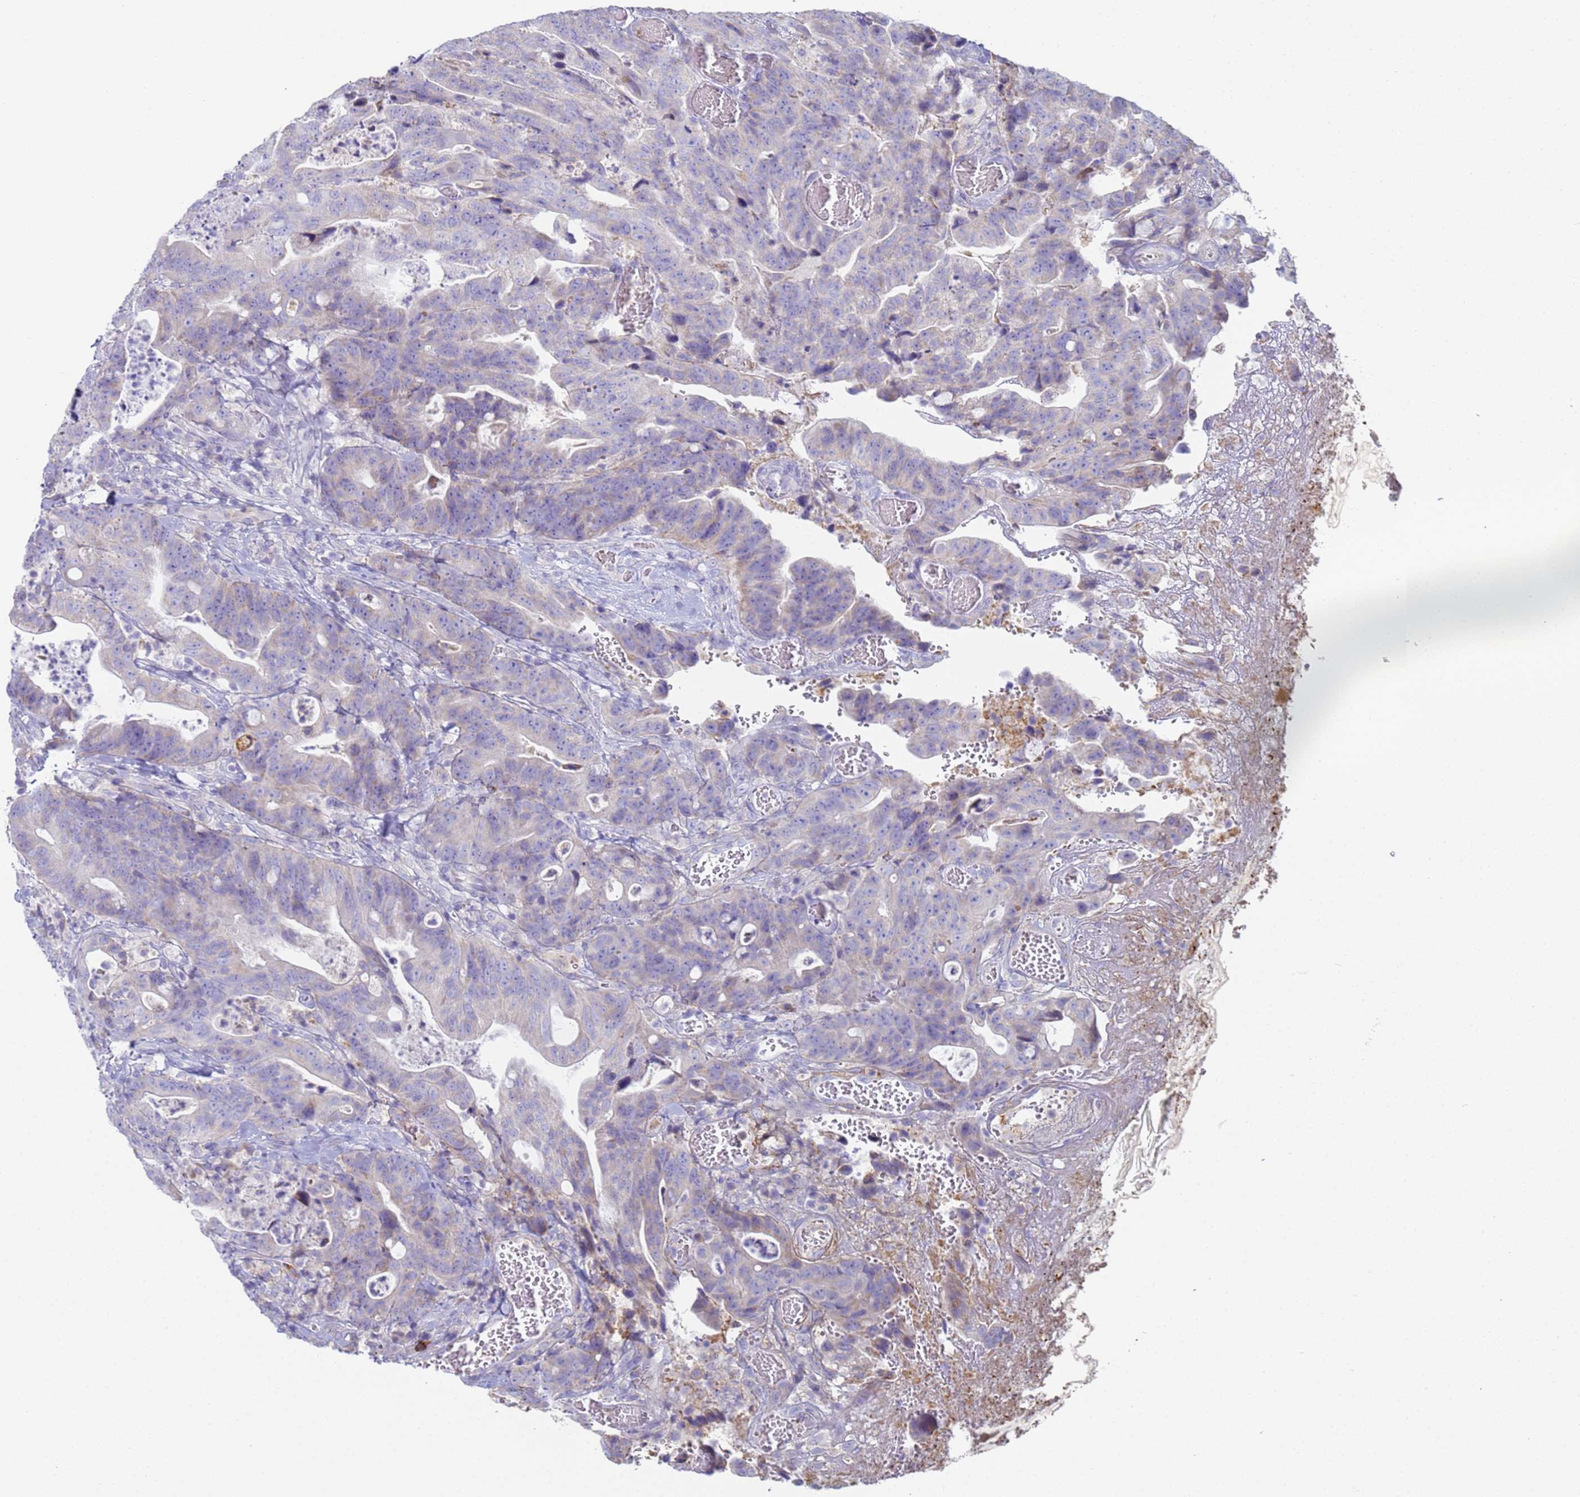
{"staining": {"intensity": "weak", "quantity": "<25%", "location": "cytoplasmic/membranous"}, "tissue": "colorectal cancer", "cell_type": "Tumor cells", "image_type": "cancer", "snomed": [{"axis": "morphology", "description": "Adenocarcinoma, NOS"}, {"axis": "topography", "description": "Colon"}], "caption": "The micrograph exhibits no staining of tumor cells in colorectal adenocarcinoma. The staining was performed using DAB (3,3'-diaminobenzidine) to visualize the protein expression in brown, while the nuclei were stained in blue with hematoxylin (Magnification: 20x).", "gene": "CR1", "patient": {"sex": "female", "age": 82}}